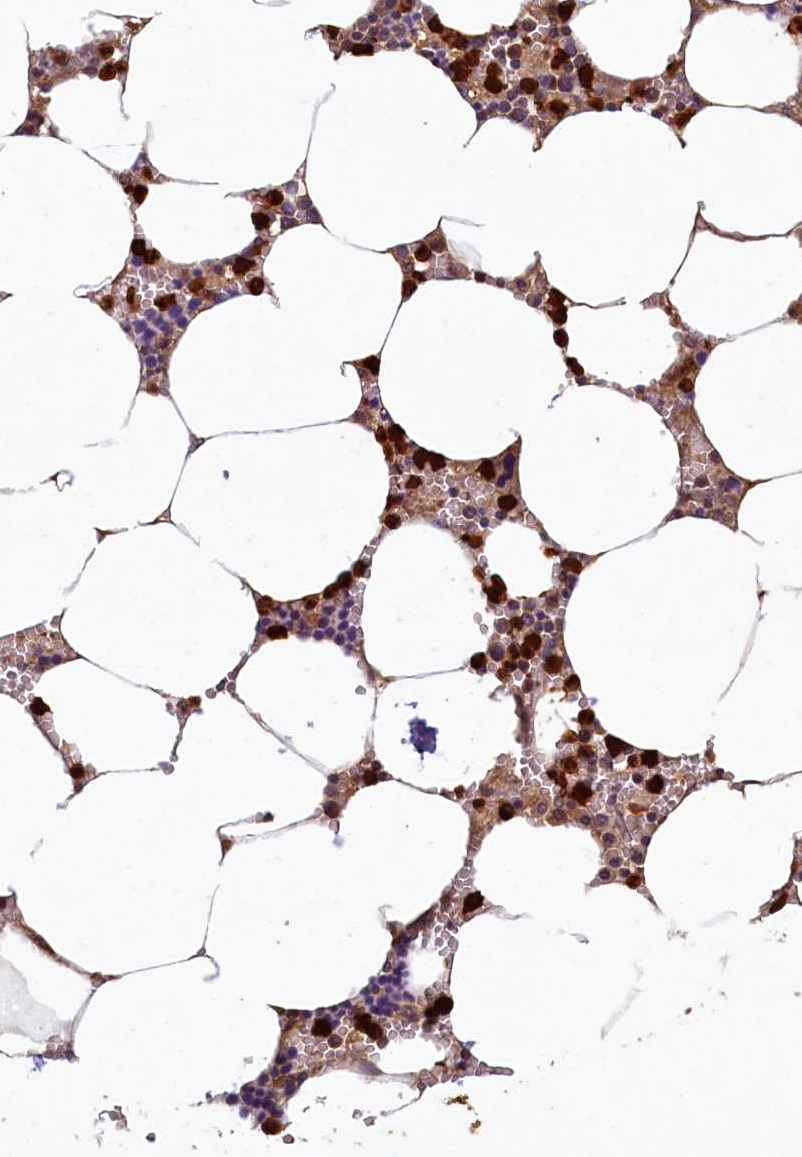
{"staining": {"intensity": "strong", "quantity": "25%-75%", "location": "nuclear"}, "tissue": "bone marrow", "cell_type": "Hematopoietic cells", "image_type": "normal", "snomed": [{"axis": "morphology", "description": "Normal tissue, NOS"}, {"axis": "topography", "description": "Bone marrow"}], "caption": "Bone marrow stained with a brown dye displays strong nuclear positive positivity in approximately 25%-75% of hematopoietic cells.", "gene": "CCDC102B", "patient": {"sex": "male", "age": 70}}